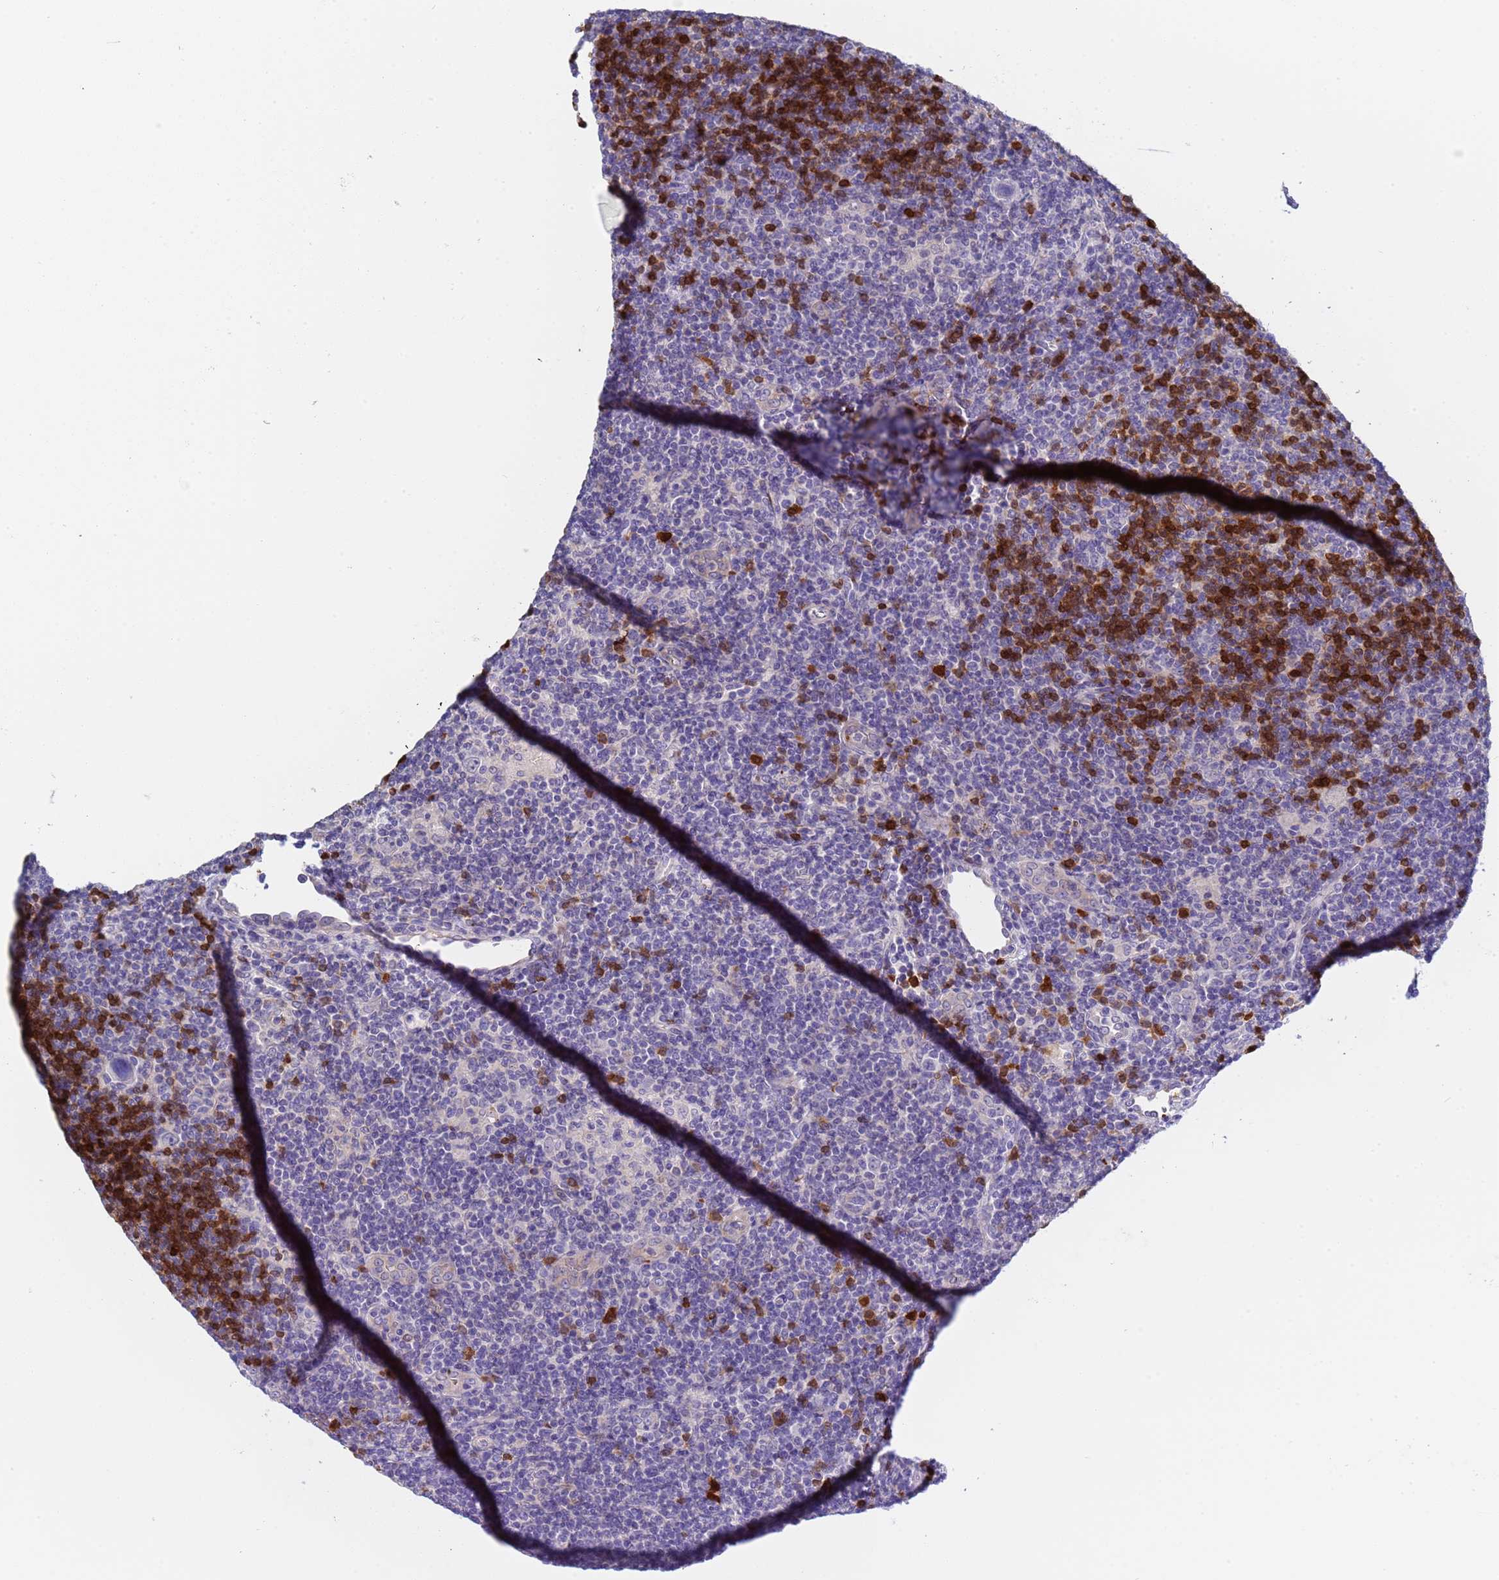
{"staining": {"intensity": "negative", "quantity": "none", "location": "none"}, "tissue": "lymphoma", "cell_type": "Tumor cells", "image_type": "cancer", "snomed": [{"axis": "morphology", "description": "Hodgkin's disease, NOS"}, {"axis": "topography", "description": "Lymph node"}], "caption": "Photomicrograph shows no significant protein staining in tumor cells of lymphoma.", "gene": "C4orf46", "patient": {"sex": "female", "age": 57}}